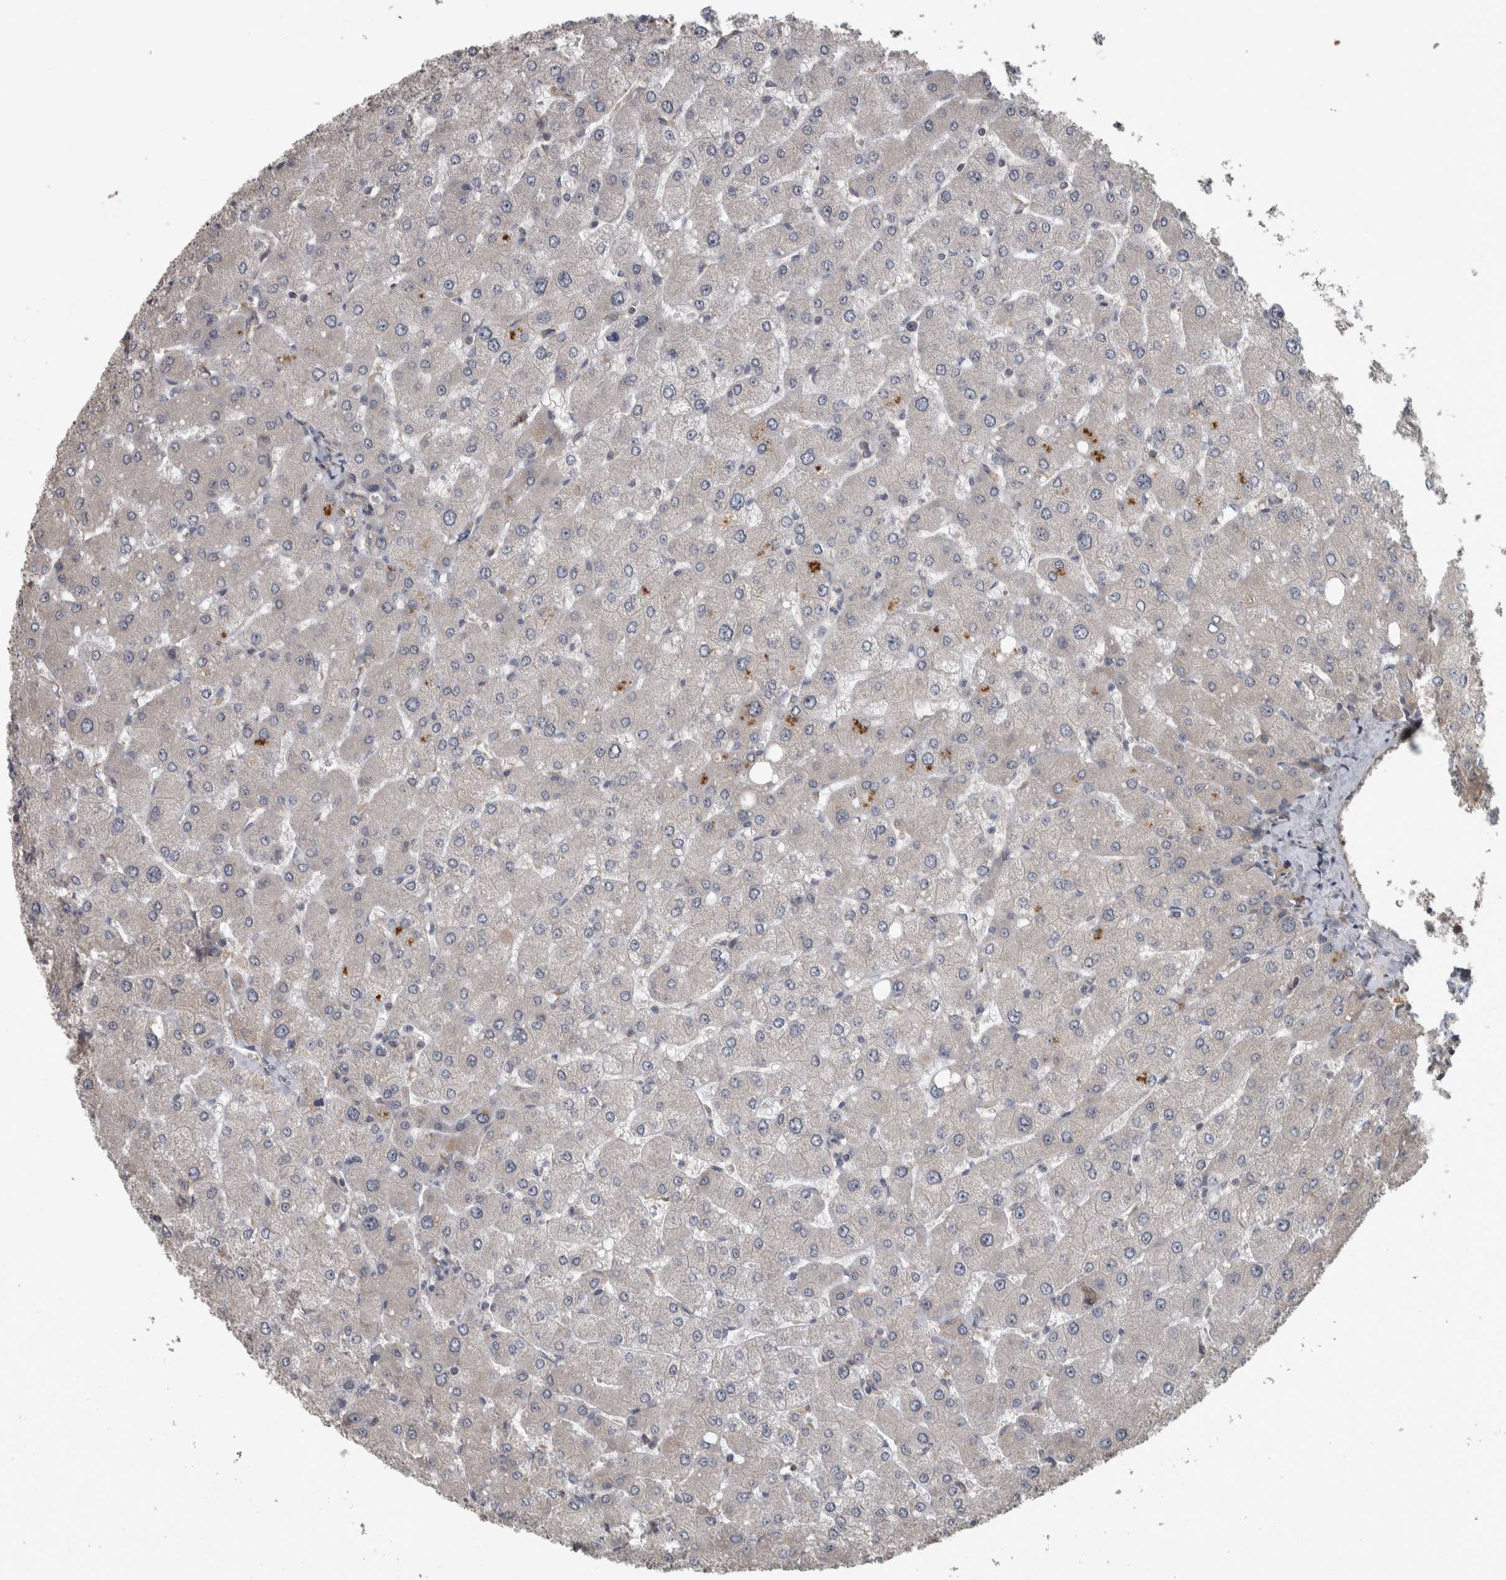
{"staining": {"intensity": "negative", "quantity": "none", "location": "none"}, "tissue": "liver", "cell_type": "Cholangiocytes", "image_type": "normal", "snomed": [{"axis": "morphology", "description": "Normal tissue, NOS"}, {"axis": "topography", "description": "Liver"}], "caption": "The micrograph displays no staining of cholangiocytes in normal liver.", "gene": "ERAL1", "patient": {"sex": "male", "age": 55}}